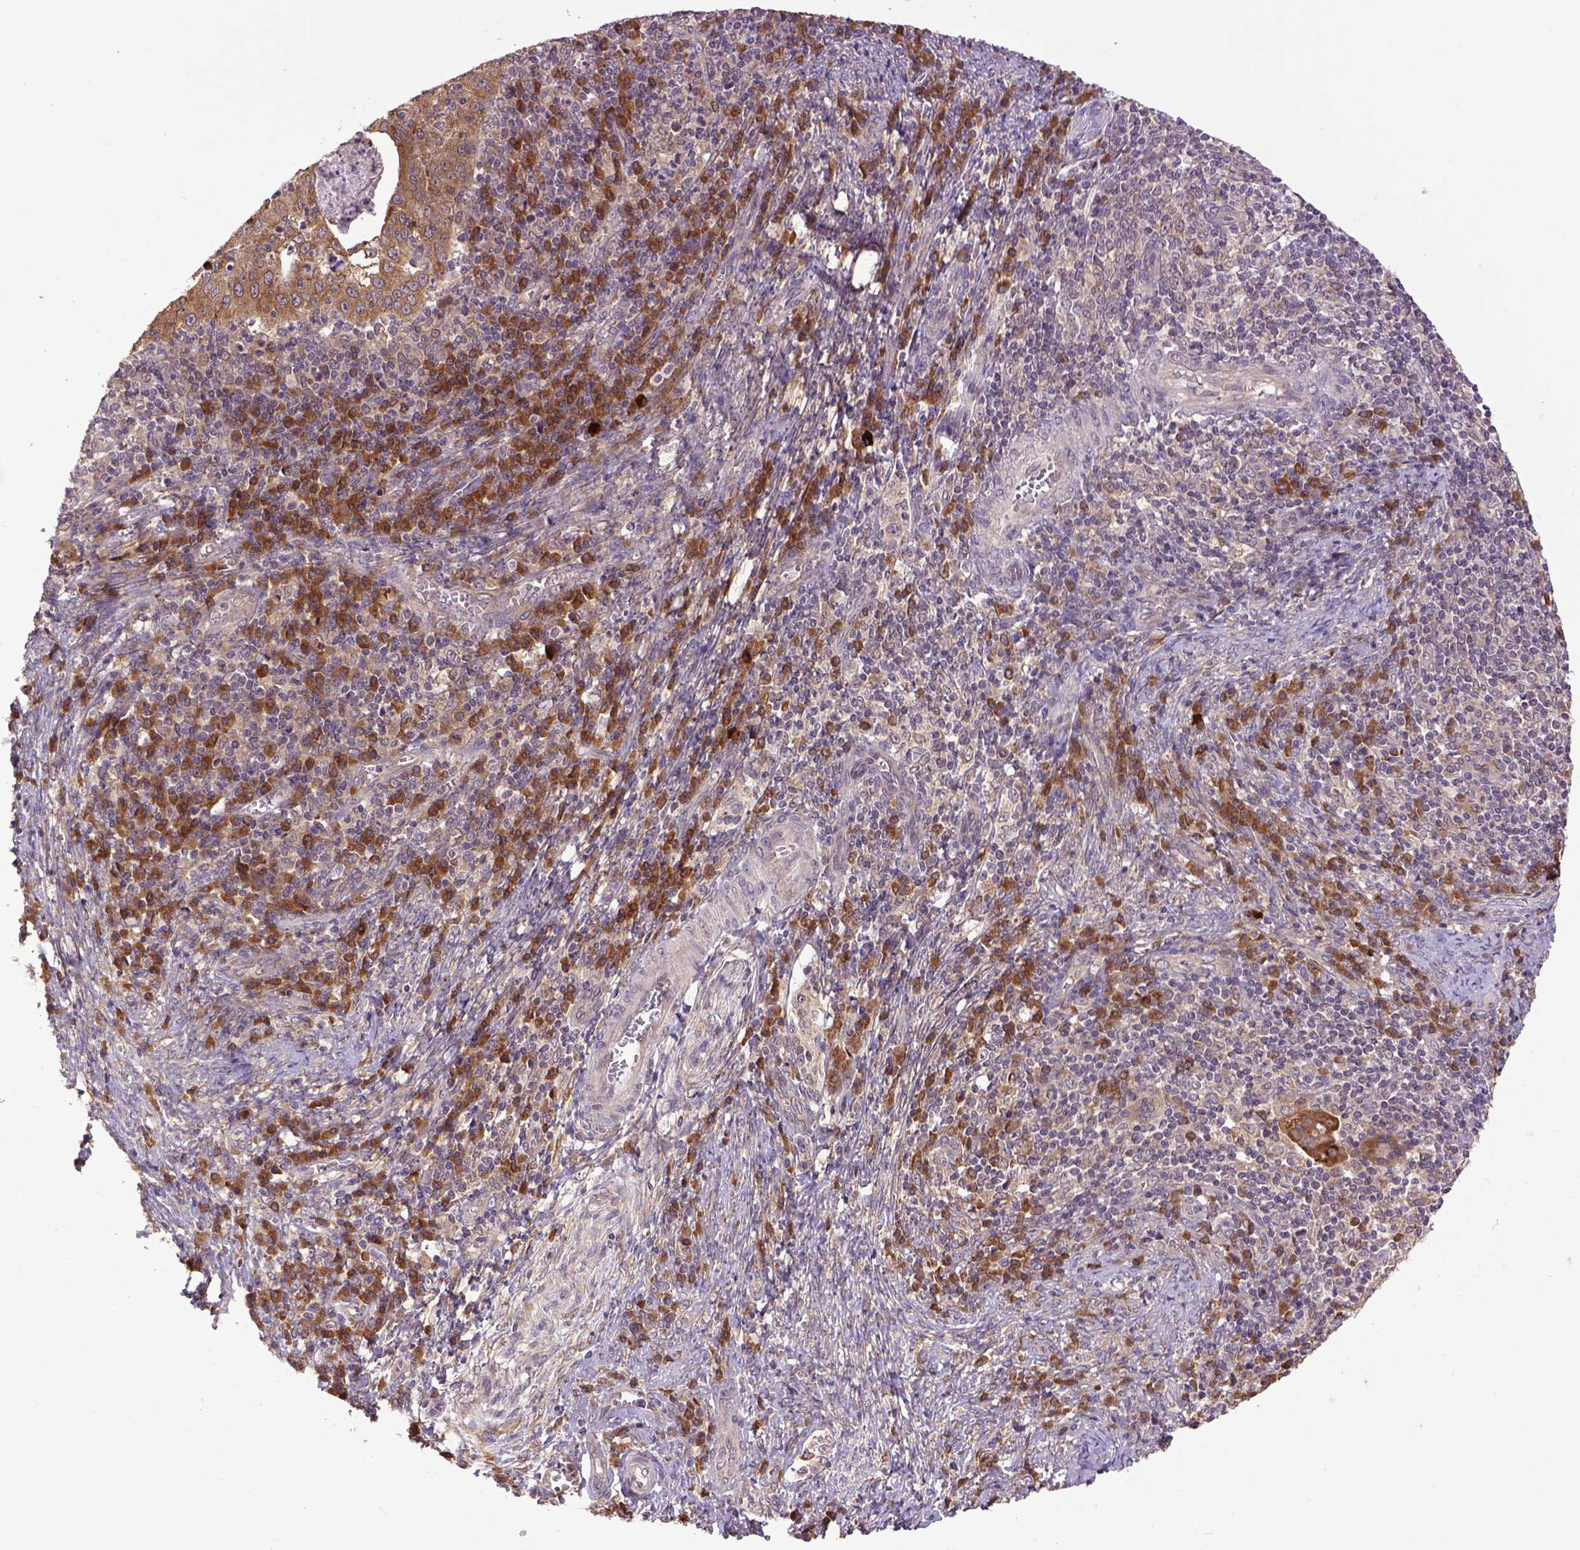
{"staining": {"intensity": "moderate", "quantity": ">75%", "location": "cytoplasmic/membranous"}, "tissue": "cervical cancer", "cell_type": "Tumor cells", "image_type": "cancer", "snomed": [{"axis": "morphology", "description": "Squamous cell carcinoma, NOS"}, {"axis": "topography", "description": "Cervix"}], "caption": "A micrograph showing moderate cytoplasmic/membranous staining in approximately >75% of tumor cells in cervical cancer, as visualized by brown immunohistochemical staining.", "gene": "ARL1", "patient": {"sex": "female", "age": 39}}